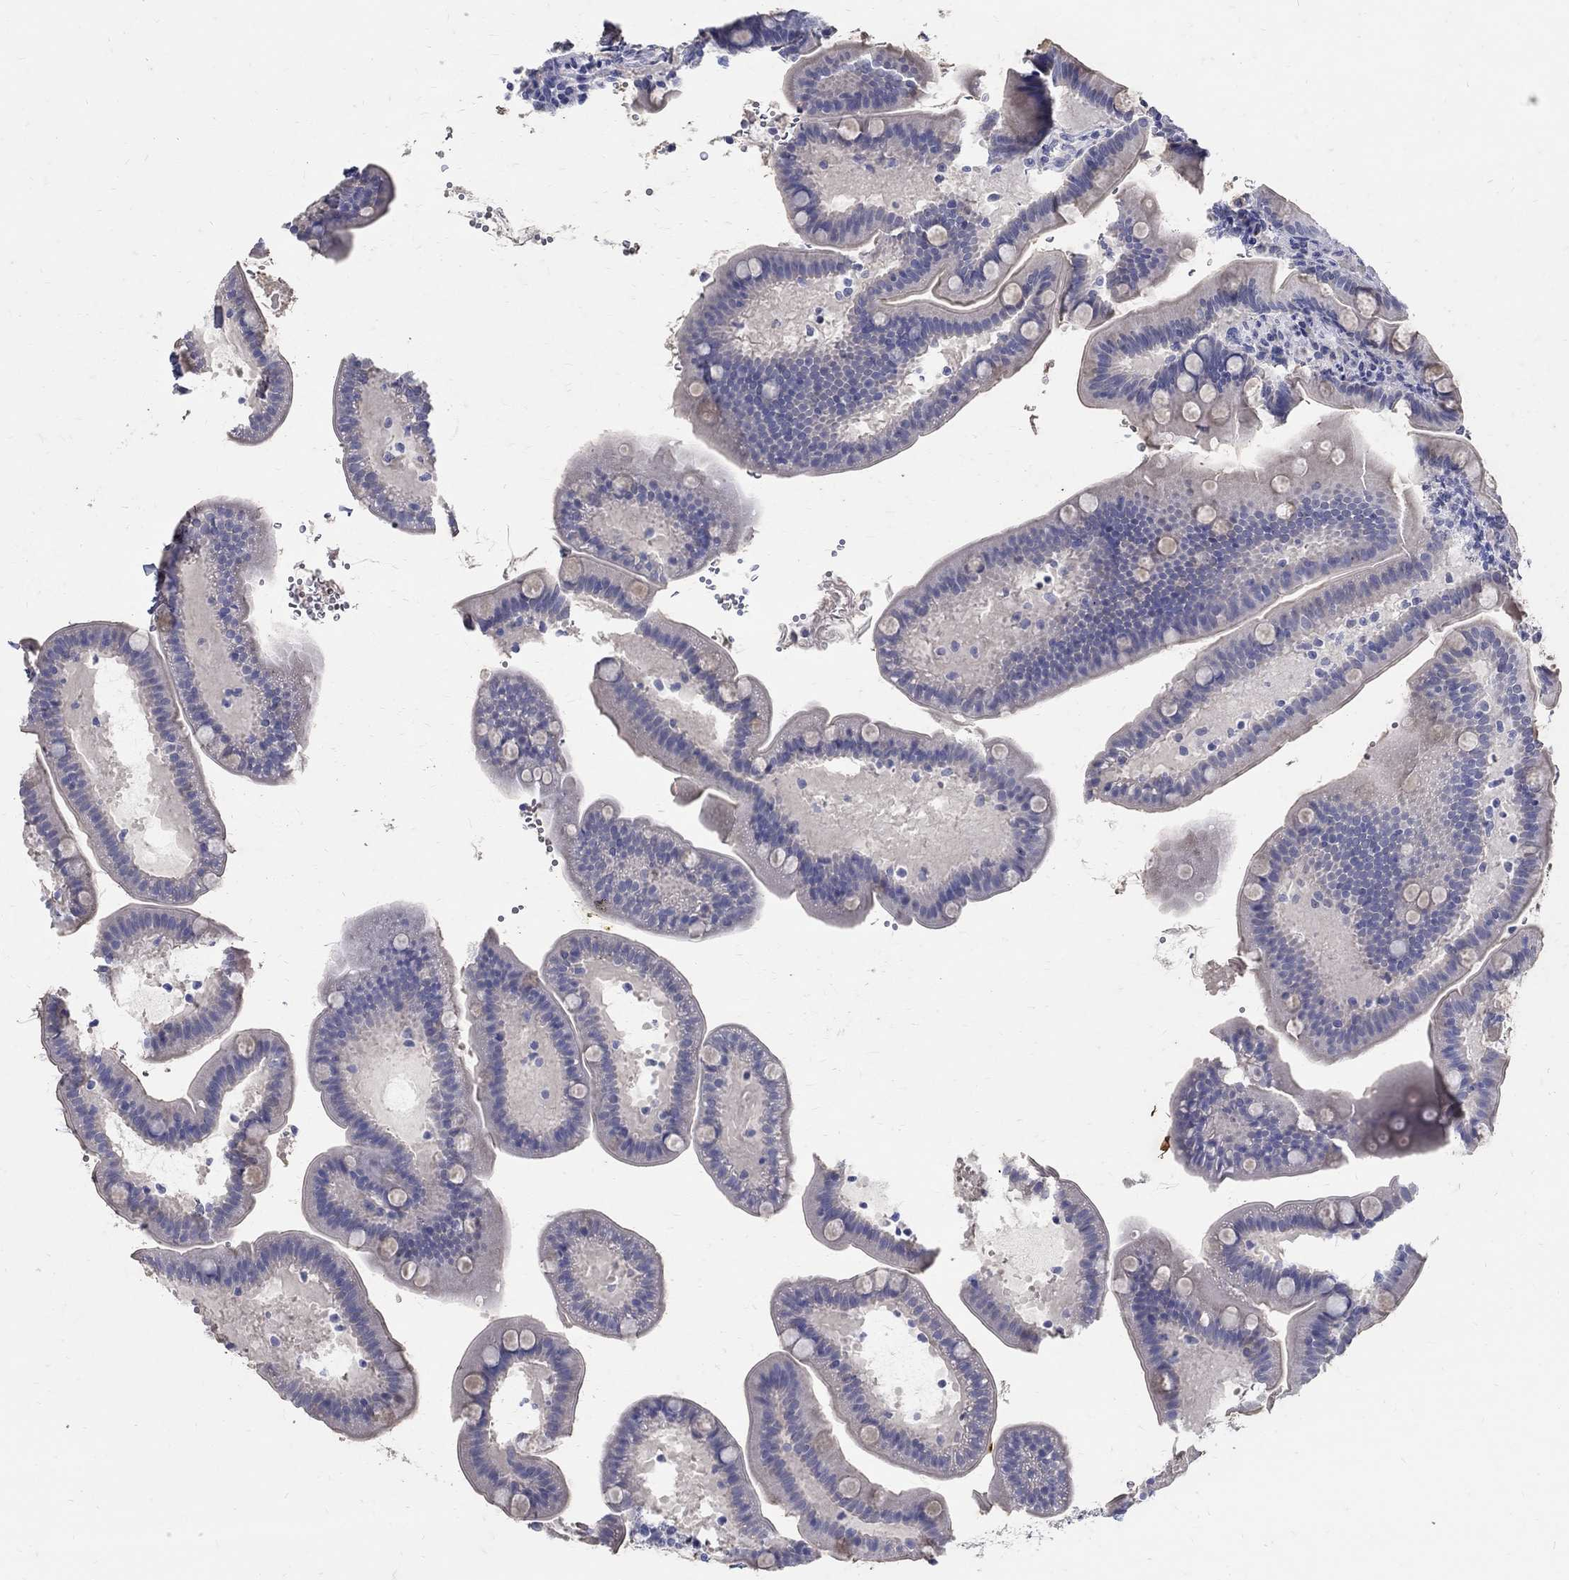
{"staining": {"intensity": "negative", "quantity": "none", "location": "none"}, "tissue": "small intestine", "cell_type": "Glandular cells", "image_type": "normal", "snomed": [{"axis": "morphology", "description": "Normal tissue, NOS"}, {"axis": "topography", "description": "Small intestine"}], "caption": "A high-resolution histopathology image shows immunohistochemistry (IHC) staining of benign small intestine, which displays no significant staining in glandular cells.", "gene": "SOX2", "patient": {"sex": "male", "age": 66}}